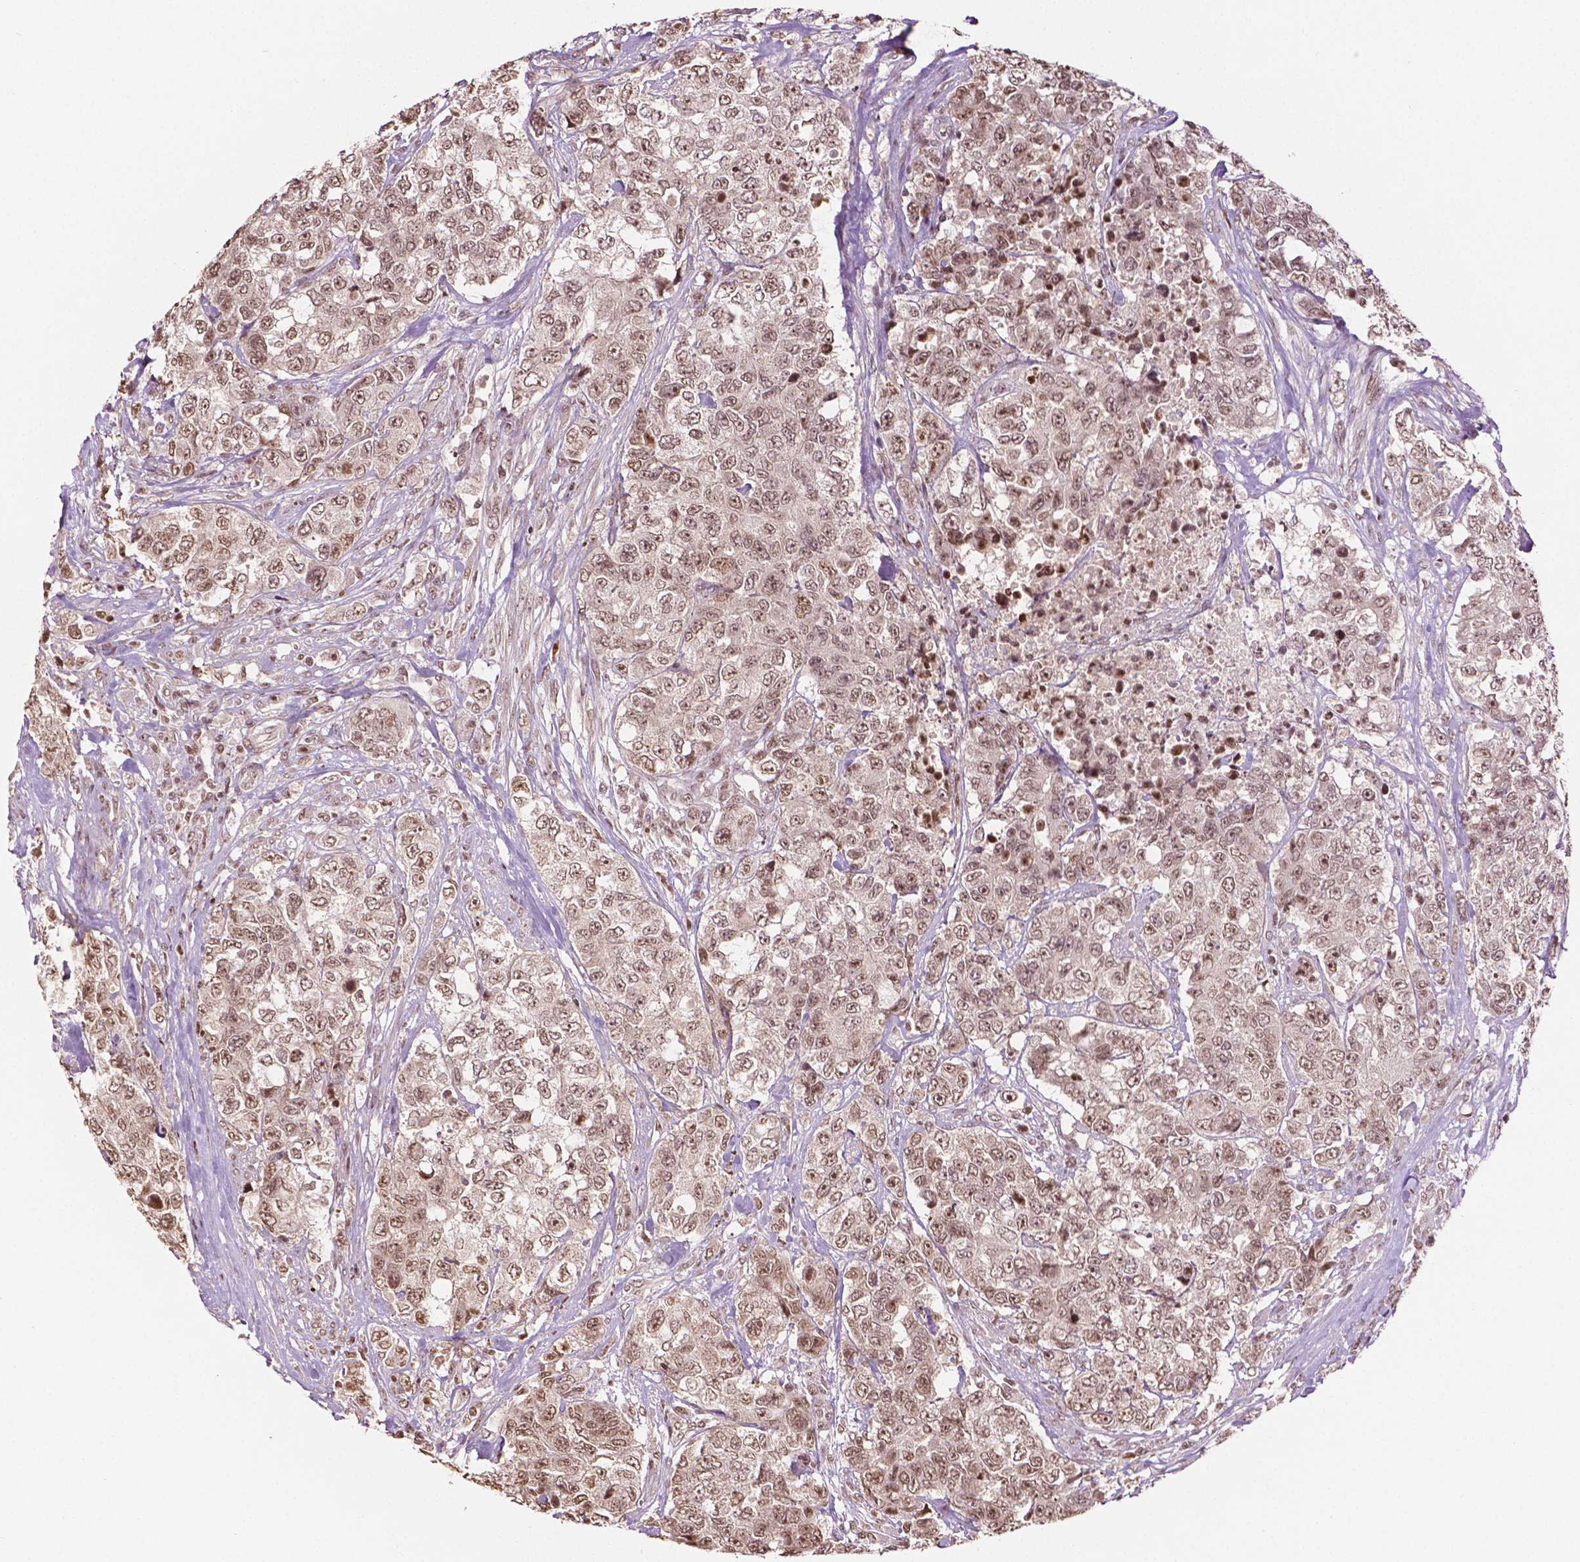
{"staining": {"intensity": "moderate", "quantity": ">75%", "location": "nuclear"}, "tissue": "urothelial cancer", "cell_type": "Tumor cells", "image_type": "cancer", "snomed": [{"axis": "morphology", "description": "Urothelial carcinoma, High grade"}, {"axis": "topography", "description": "Urinary bladder"}], "caption": "Immunohistochemistry (IHC) staining of urothelial cancer, which displays medium levels of moderate nuclear expression in approximately >75% of tumor cells indicating moderate nuclear protein positivity. The staining was performed using DAB (3,3'-diaminobenzidine) (brown) for protein detection and nuclei were counterstained in hematoxylin (blue).", "gene": "DEK", "patient": {"sex": "female", "age": 78}}